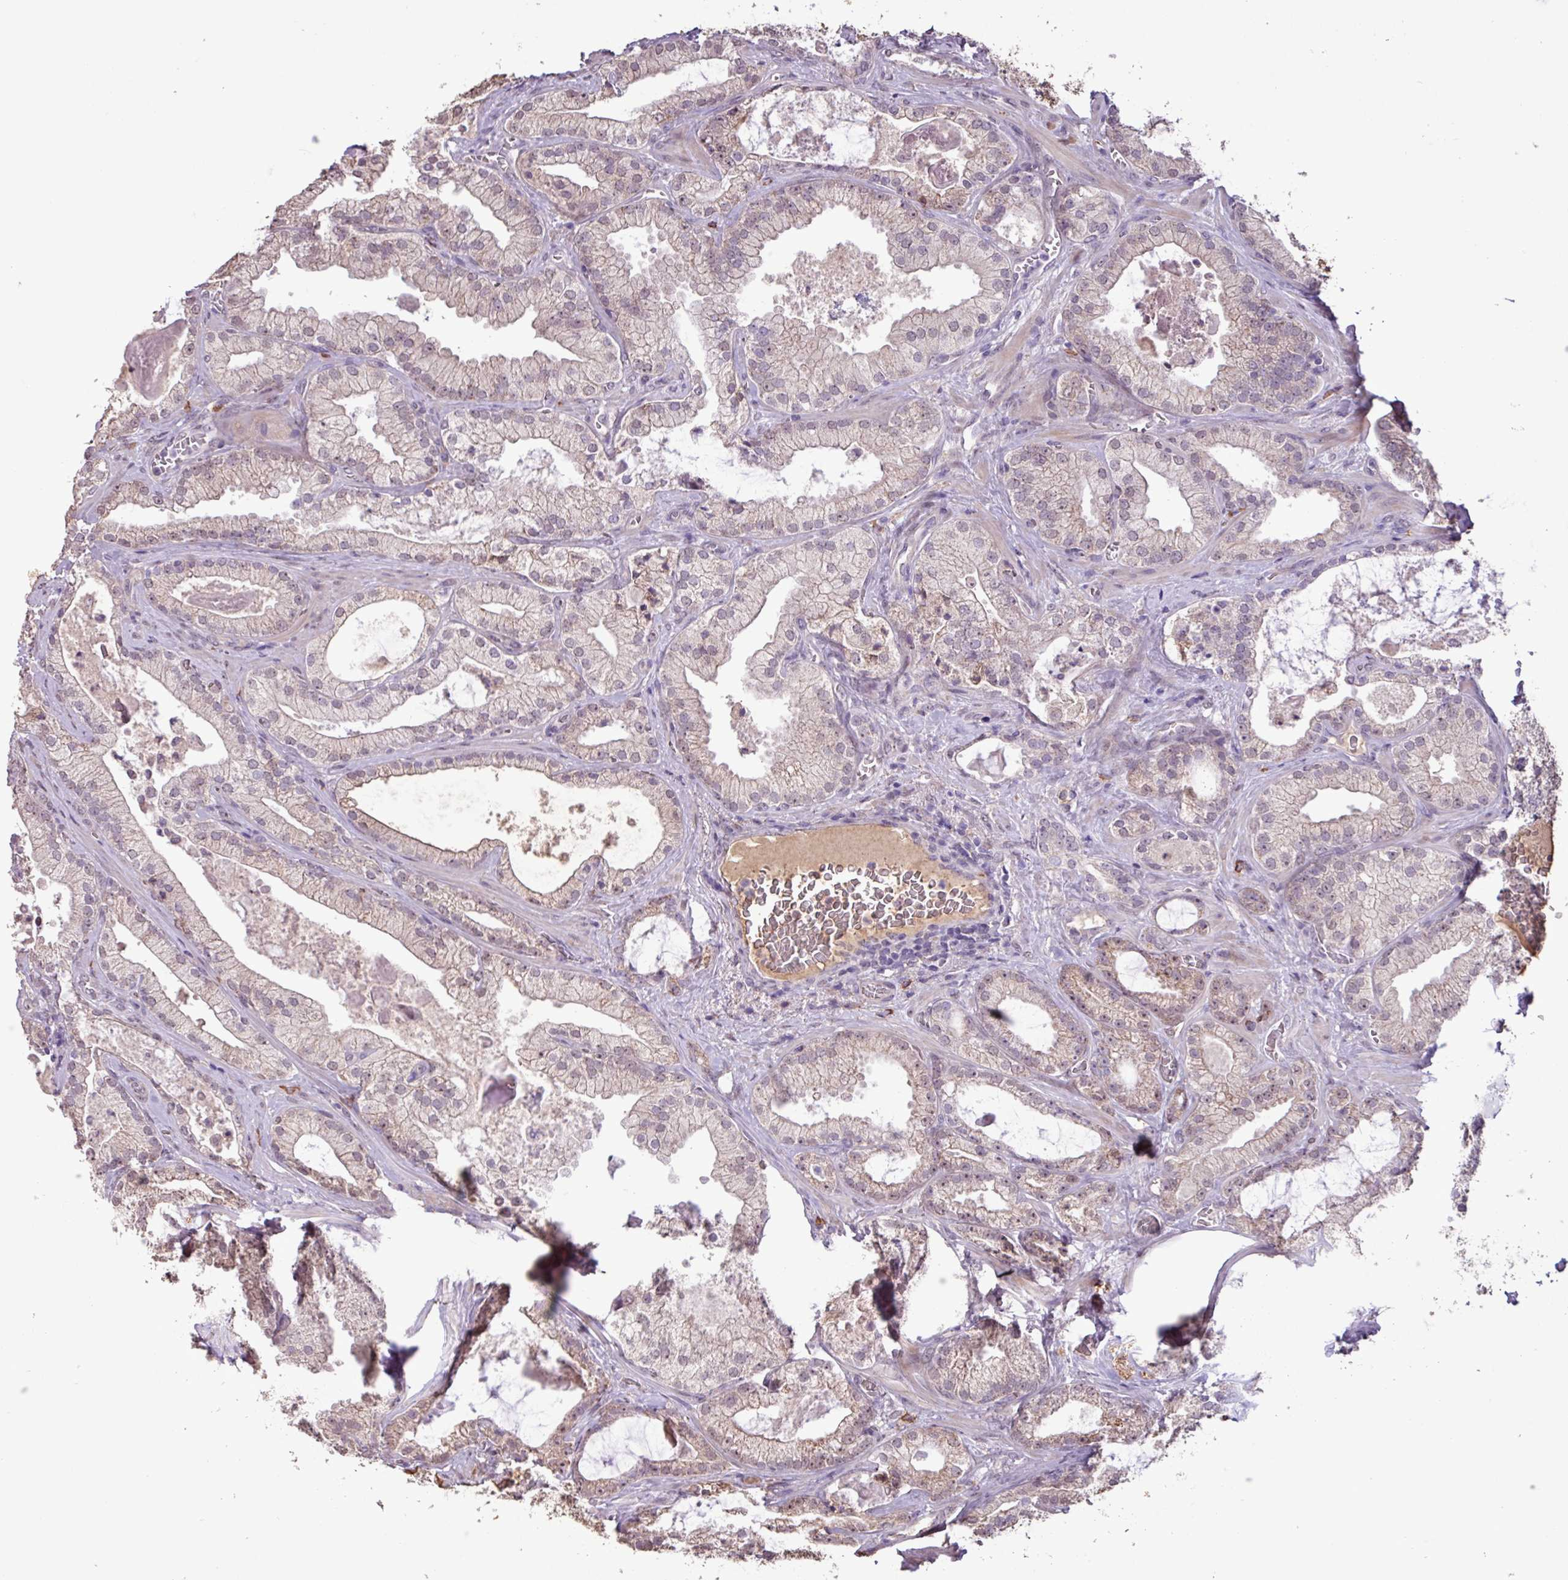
{"staining": {"intensity": "weak", "quantity": ">75%", "location": "cytoplasmic/membranous,nuclear"}, "tissue": "prostate cancer", "cell_type": "Tumor cells", "image_type": "cancer", "snomed": [{"axis": "morphology", "description": "Adenocarcinoma, High grade"}, {"axis": "topography", "description": "Prostate"}], "caption": "Weak cytoplasmic/membranous and nuclear staining for a protein is appreciated in approximately >75% of tumor cells of prostate adenocarcinoma (high-grade) using IHC.", "gene": "L3MBTL3", "patient": {"sex": "male", "age": 68}}